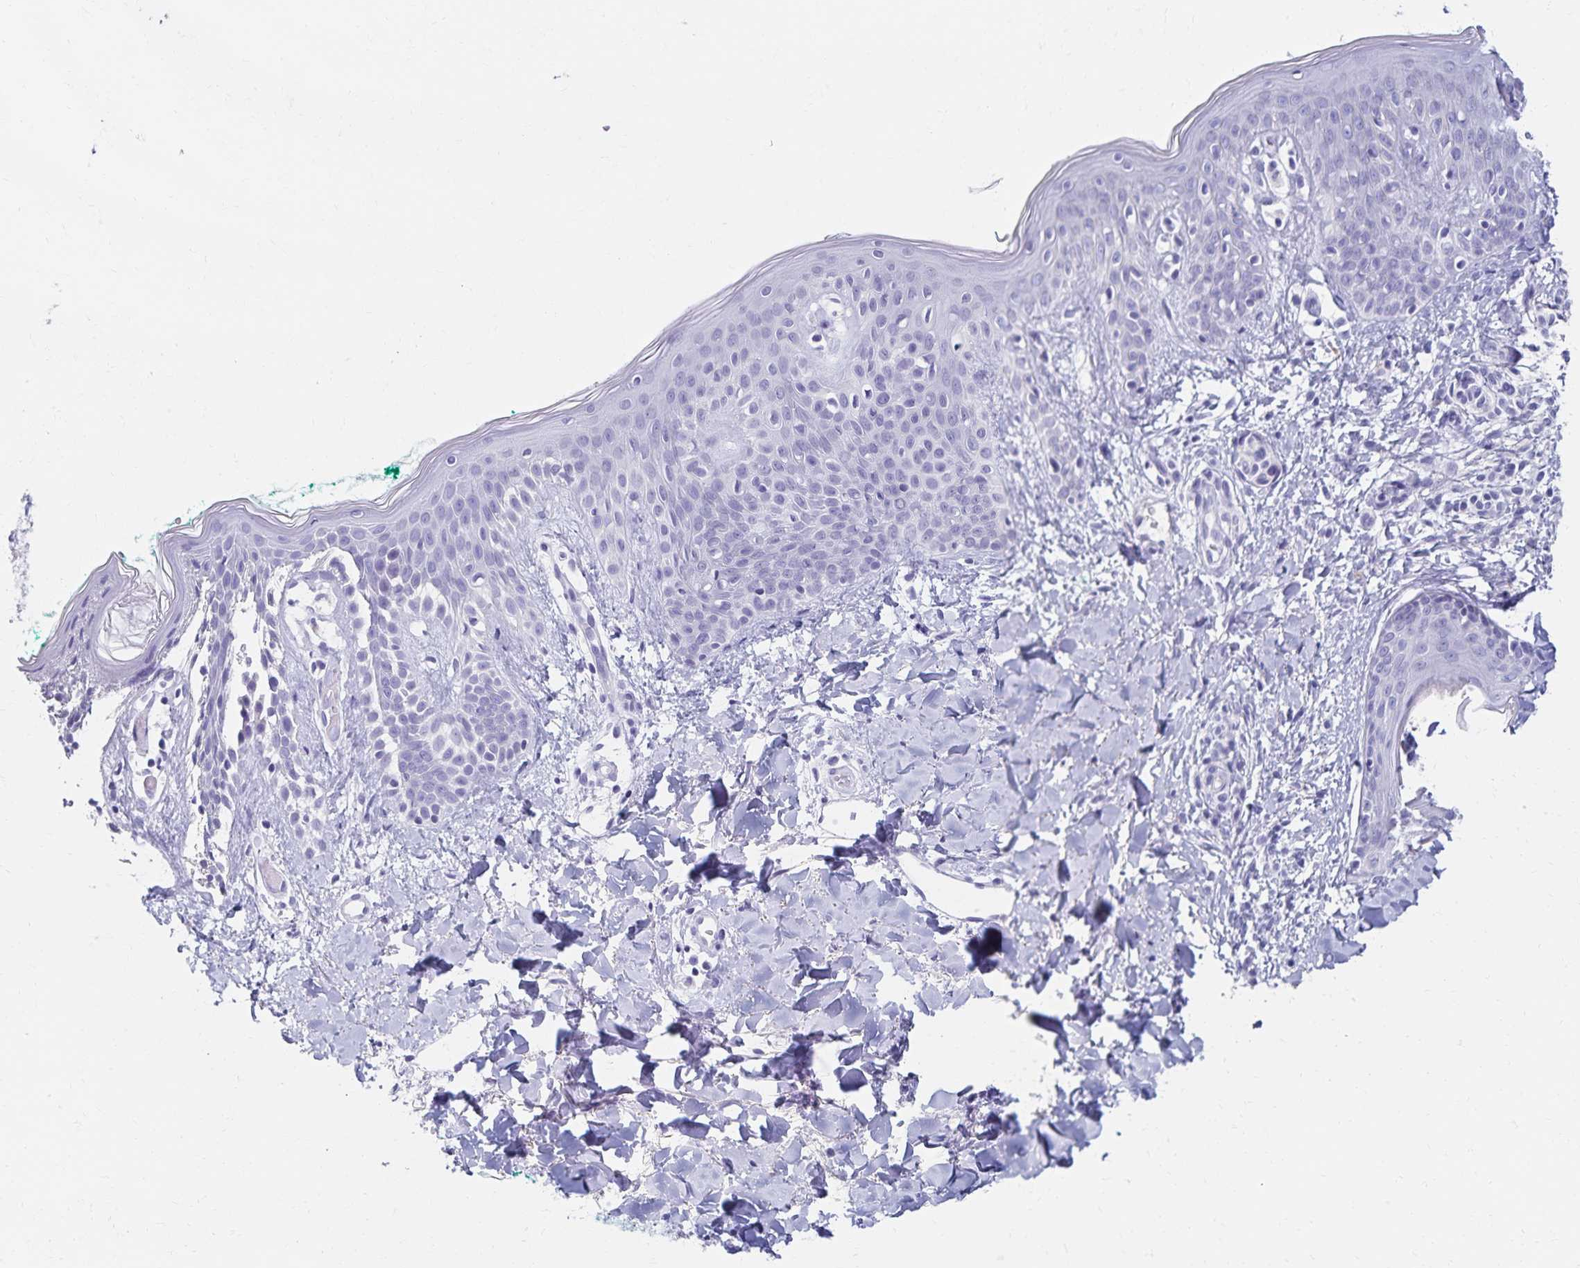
{"staining": {"intensity": "negative", "quantity": "none", "location": "none"}, "tissue": "skin", "cell_type": "Fibroblasts", "image_type": "normal", "snomed": [{"axis": "morphology", "description": "Normal tissue, NOS"}, {"axis": "topography", "description": "Skin"}], "caption": "Immunohistochemistry (IHC) photomicrograph of unremarkable skin: human skin stained with DAB (3,3'-diaminobenzidine) demonstrates no significant protein staining in fibroblasts.", "gene": "C2orf50", "patient": {"sex": "male", "age": 16}}